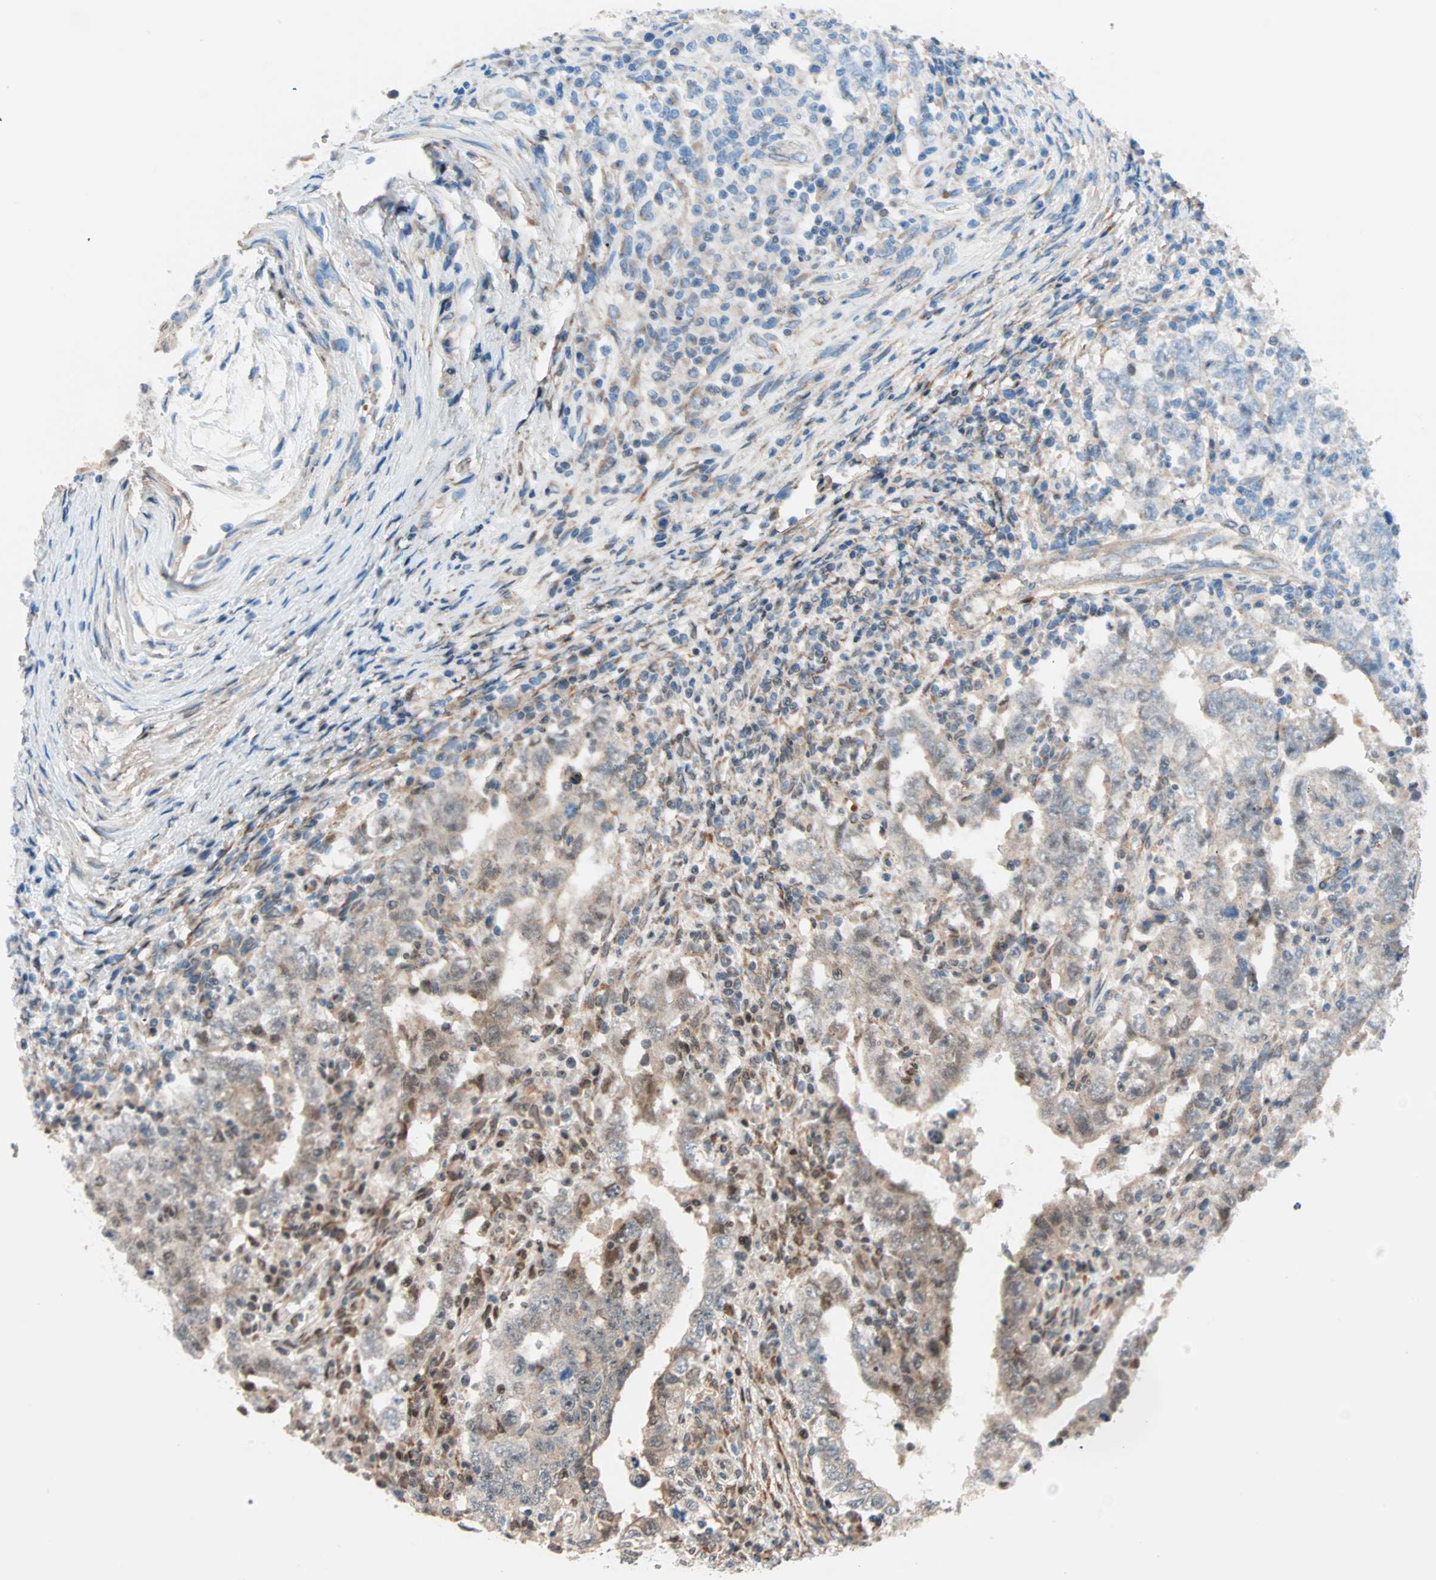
{"staining": {"intensity": "weak", "quantity": "25%-75%", "location": "cytoplasmic/membranous,nuclear"}, "tissue": "testis cancer", "cell_type": "Tumor cells", "image_type": "cancer", "snomed": [{"axis": "morphology", "description": "Carcinoma, Embryonal, NOS"}, {"axis": "topography", "description": "Testis"}], "caption": "Protein expression by immunohistochemistry exhibits weak cytoplasmic/membranous and nuclear positivity in approximately 25%-75% of tumor cells in testis cancer (embryonal carcinoma). (DAB IHC, brown staining for protein, blue staining for nuclei).", "gene": "HECW1", "patient": {"sex": "male", "age": 26}}